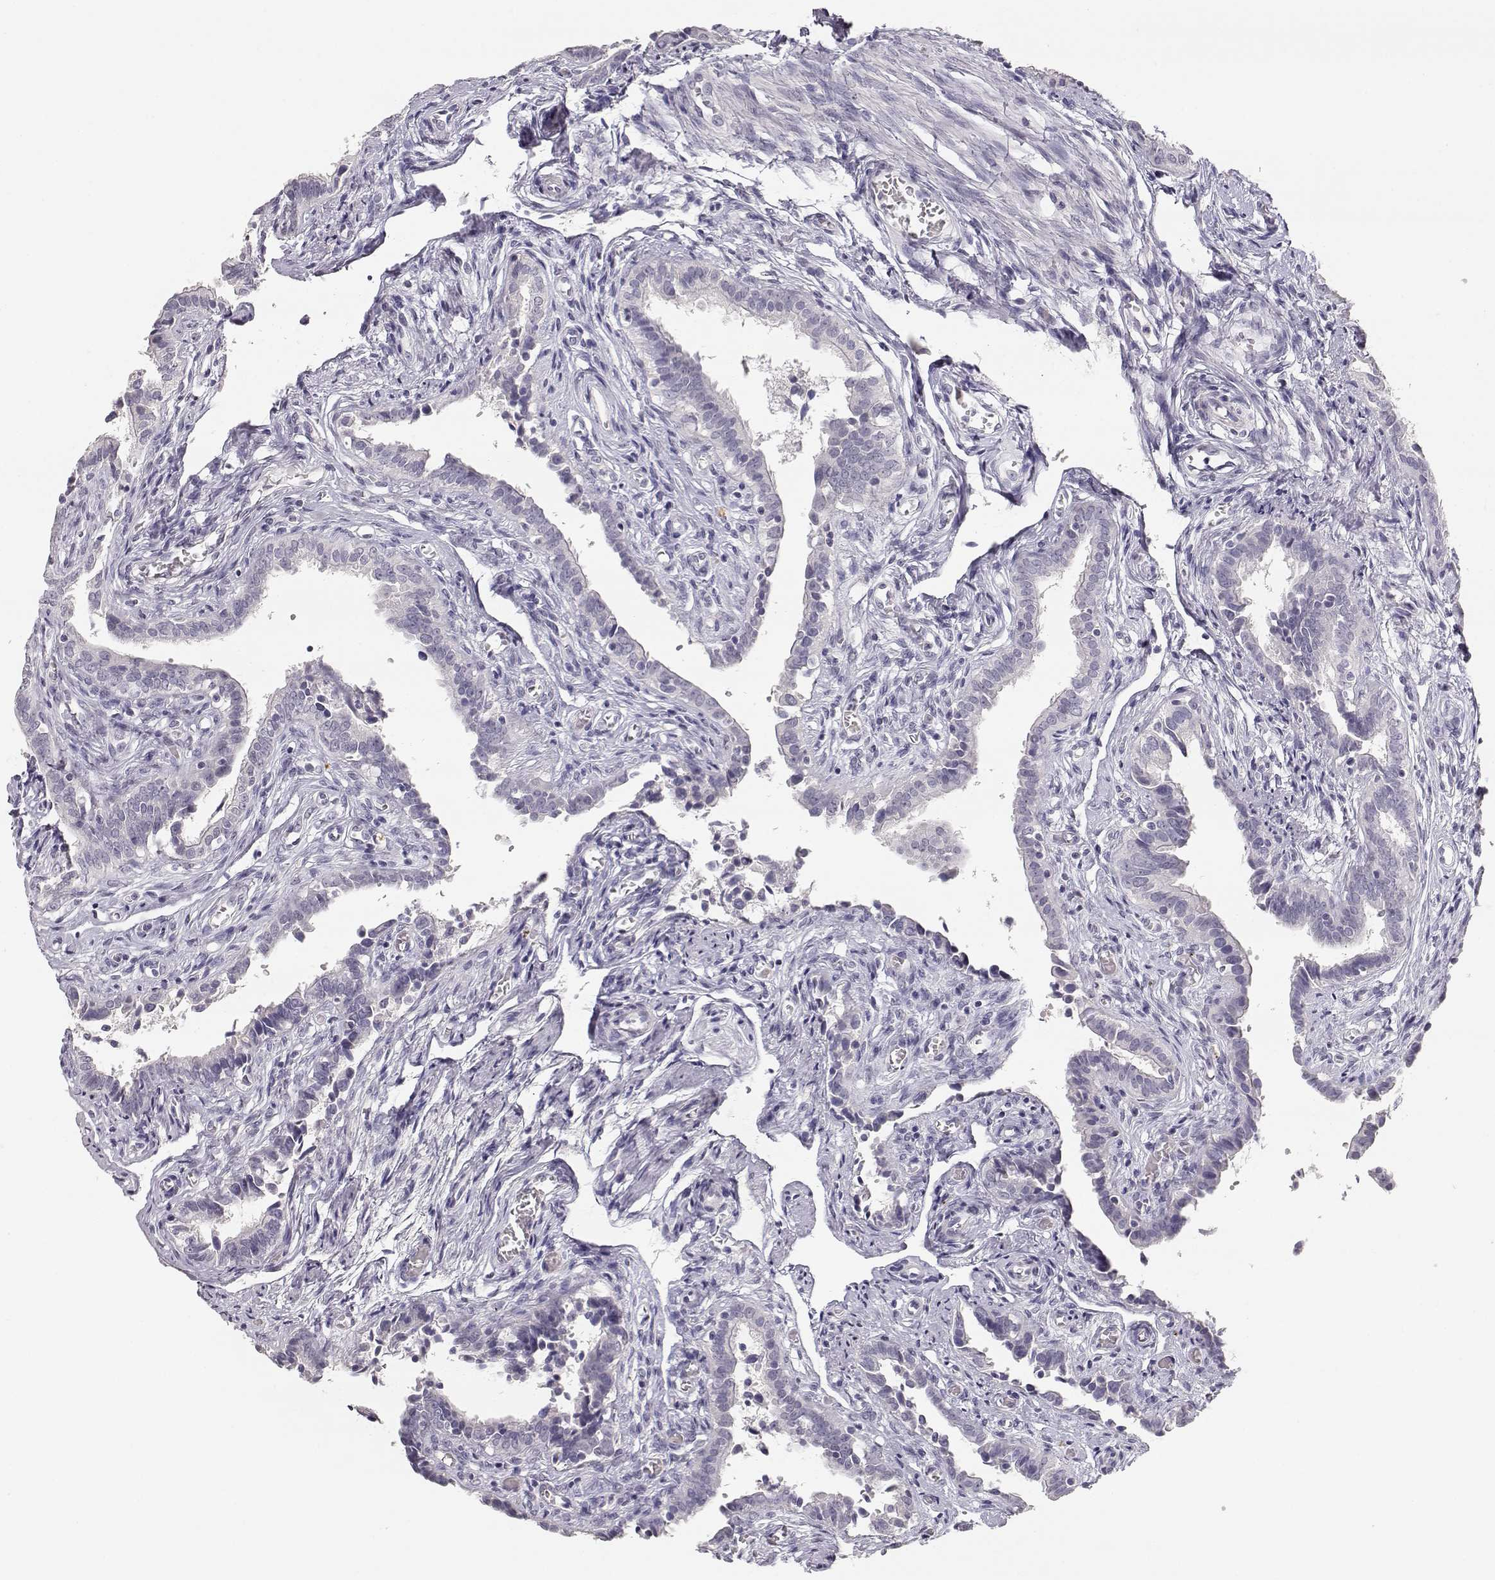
{"staining": {"intensity": "negative", "quantity": "none", "location": "none"}, "tissue": "fallopian tube", "cell_type": "Glandular cells", "image_type": "normal", "snomed": [{"axis": "morphology", "description": "Normal tissue, NOS"}, {"axis": "morphology", "description": "Carcinoma, endometroid"}, {"axis": "topography", "description": "Fallopian tube"}, {"axis": "topography", "description": "Ovary"}], "caption": "The photomicrograph exhibits no significant positivity in glandular cells of fallopian tube.", "gene": "TKTL1", "patient": {"sex": "female", "age": 42}}